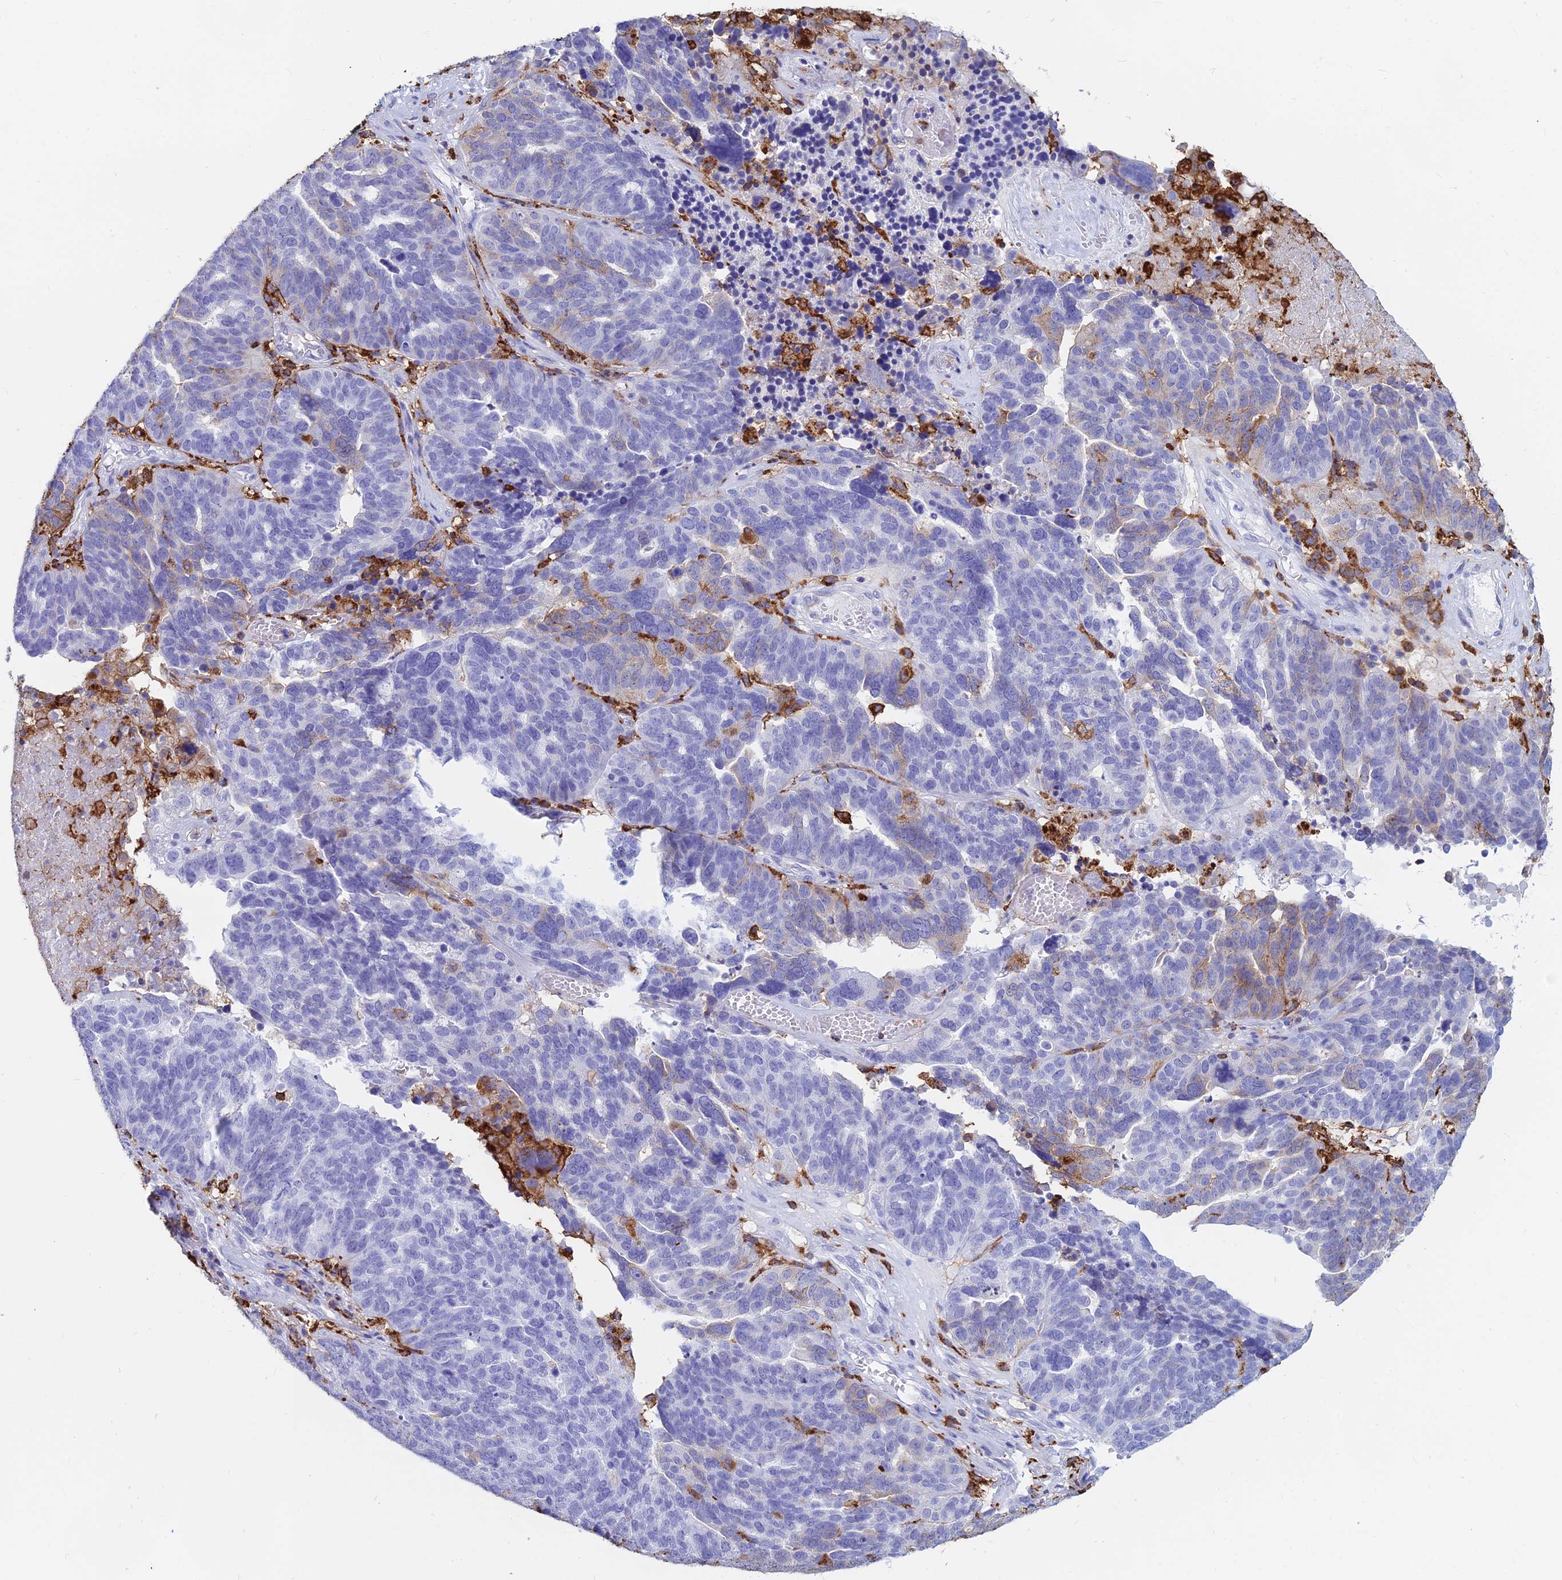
{"staining": {"intensity": "weak", "quantity": "<25%", "location": "cytoplasmic/membranous"}, "tissue": "ovarian cancer", "cell_type": "Tumor cells", "image_type": "cancer", "snomed": [{"axis": "morphology", "description": "Cystadenocarcinoma, serous, NOS"}, {"axis": "topography", "description": "Ovary"}], "caption": "IHC photomicrograph of neoplastic tissue: ovarian cancer stained with DAB exhibits no significant protein staining in tumor cells.", "gene": "HLA-DRB1", "patient": {"sex": "female", "age": 59}}